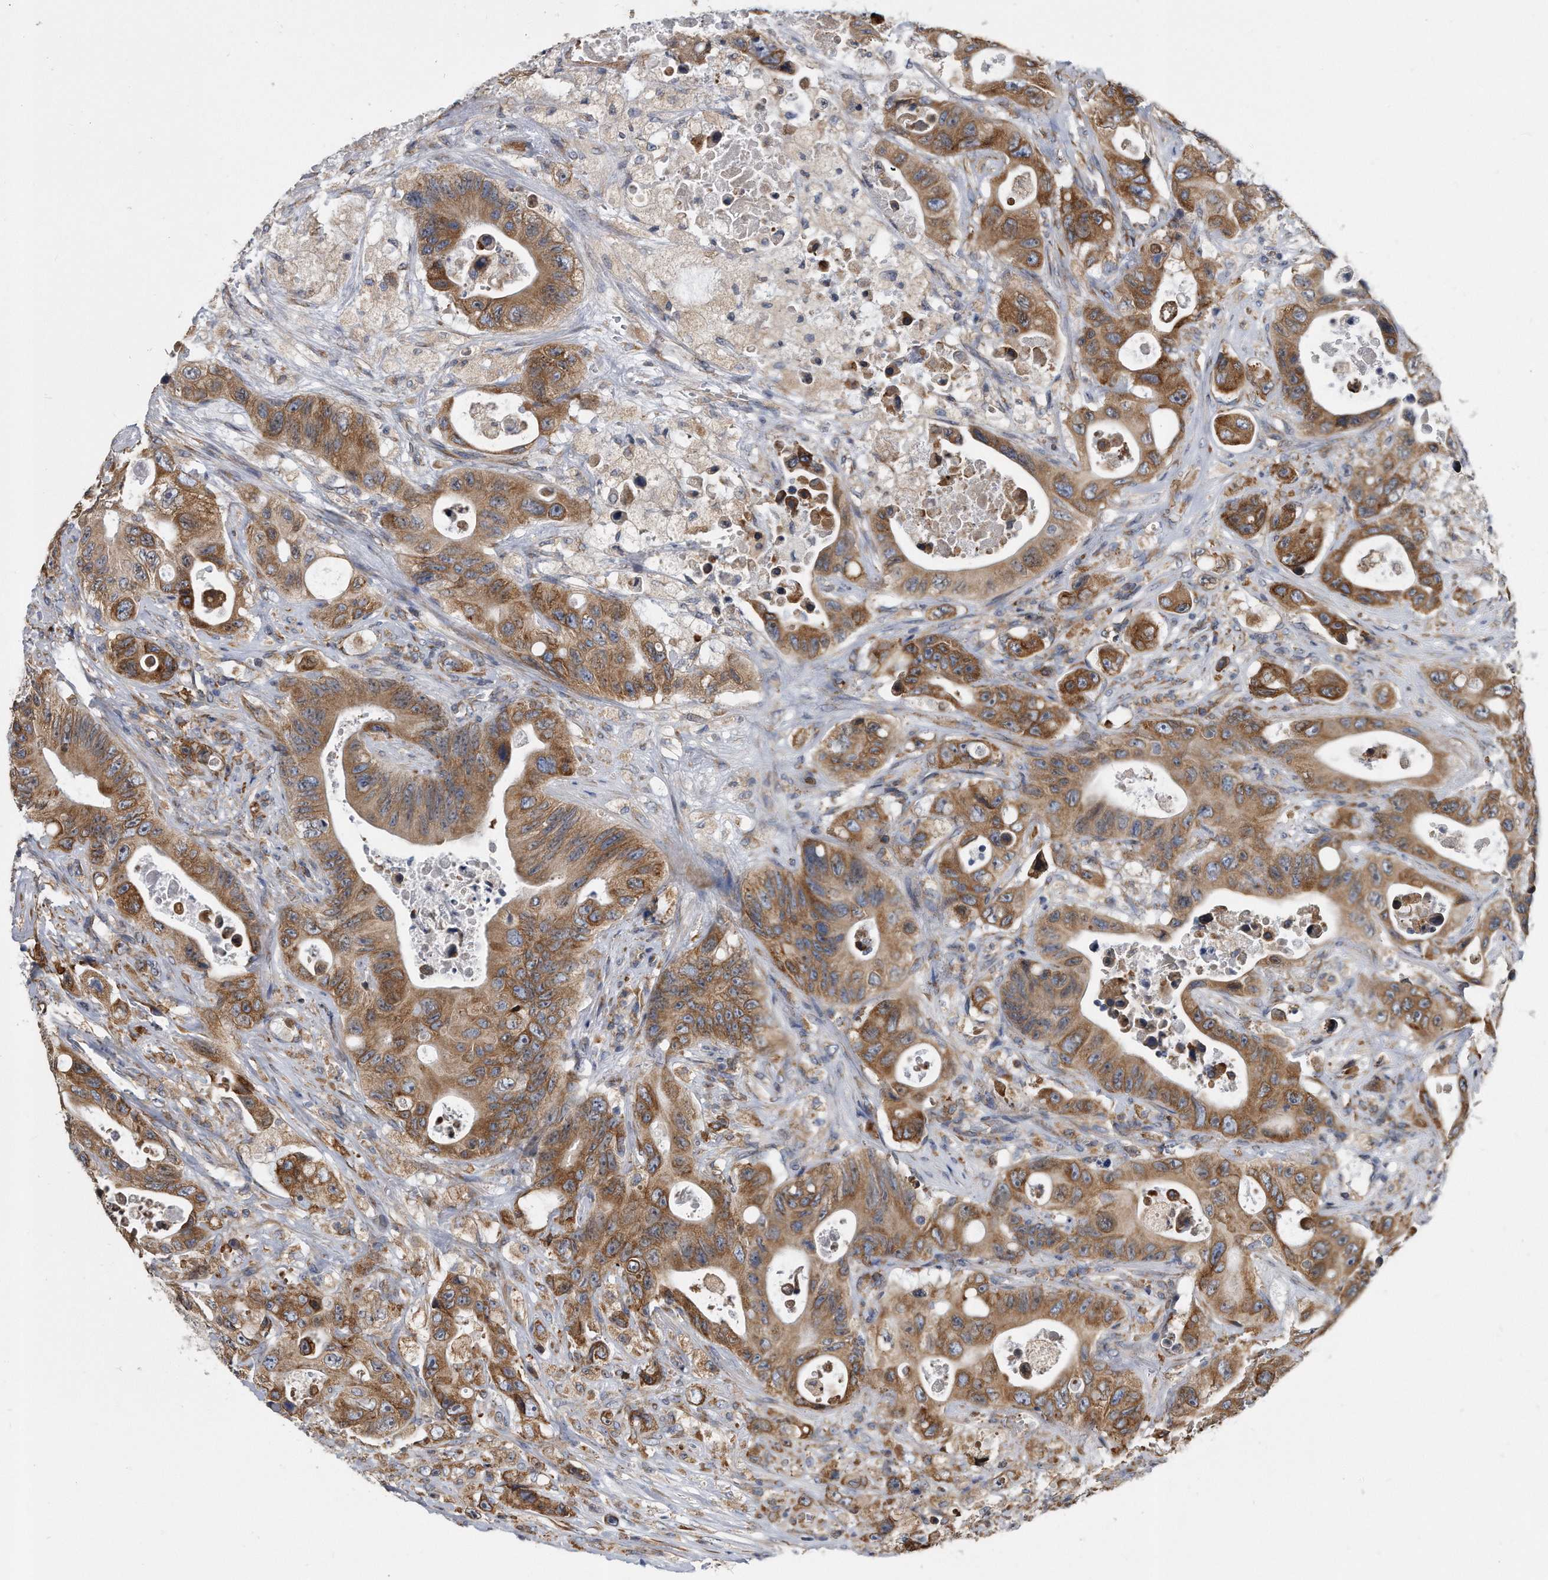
{"staining": {"intensity": "moderate", "quantity": ">75%", "location": "cytoplasmic/membranous"}, "tissue": "colorectal cancer", "cell_type": "Tumor cells", "image_type": "cancer", "snomed": [{"axis": "morphology", "description": "Adenocarcinoma, NOS"}, {"axis": "topography", "description": "Colon"}], "caption": "Protein staining by immunohistochemistry demonstrates moderate cytoplasmic/membranous positivity in approximately >75% of tumor cells in adenocarcinoma (colorectal). The staining was performed using DAB to visualize the protein expression in brown, while the nuclei were stained in blue with hematoxylin (Magnification: 20x).", "gene": "CCDC47", "patient": {"sex": "female", "age": 46}}